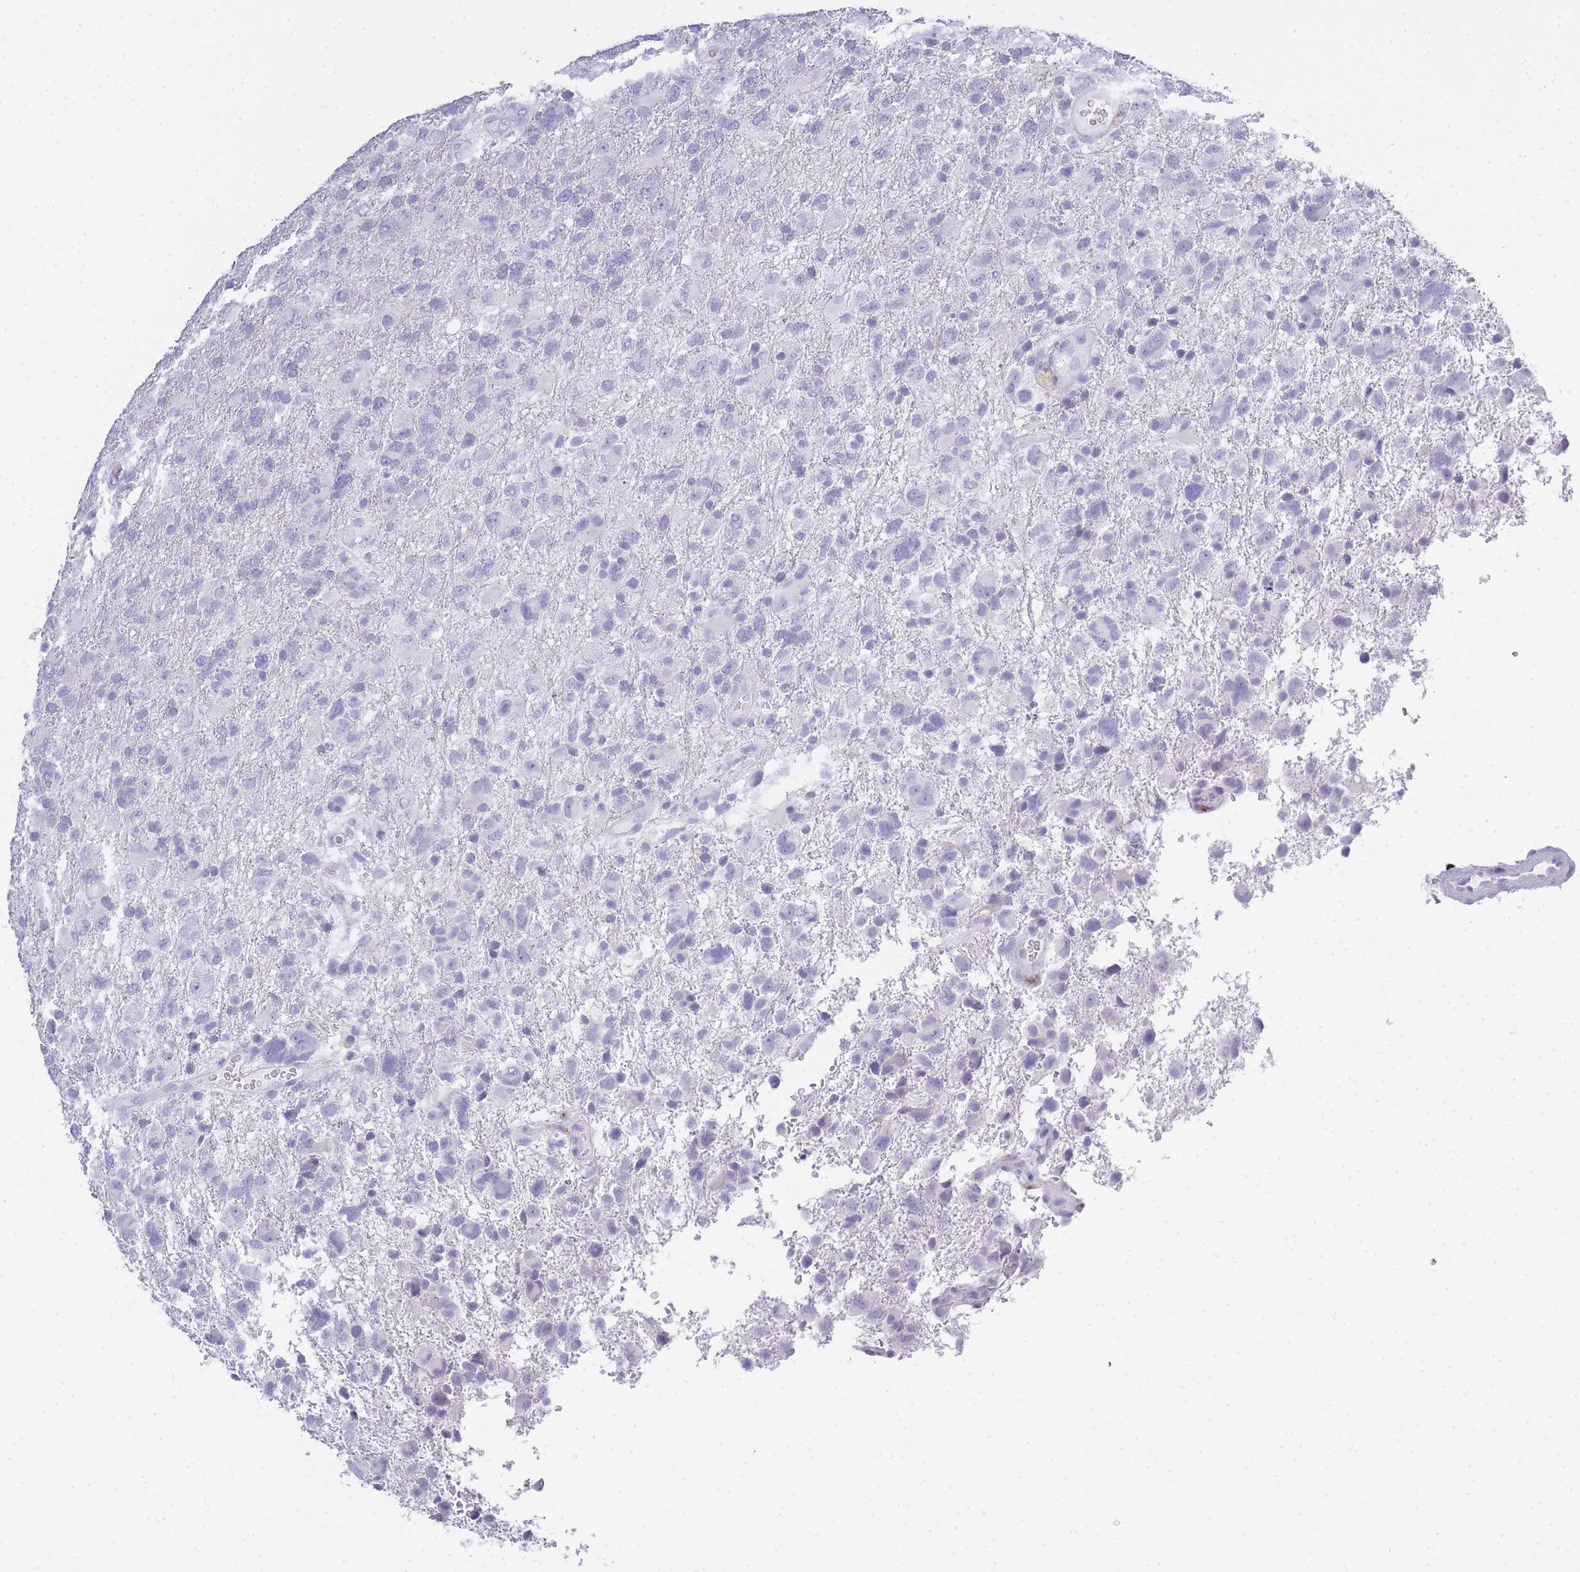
{"staining": {"intensity": "negative", "quantity": "none", "location": "none"}, "tissue": "glioma", "cell_type": "Tumor cells", "image_type": "cancer", "snomed": [{"axis": "morphology", "description": "Glioma, malignant, High grade"}, {"axis": "topography", "description": "Brain"}], "caption": "The immunohistochemistry image has no significant positivity in tumor cells of malignant high-grade glioma tissue.", "gene": "RHO", "patient": {"sex": "male", "age": 61}}